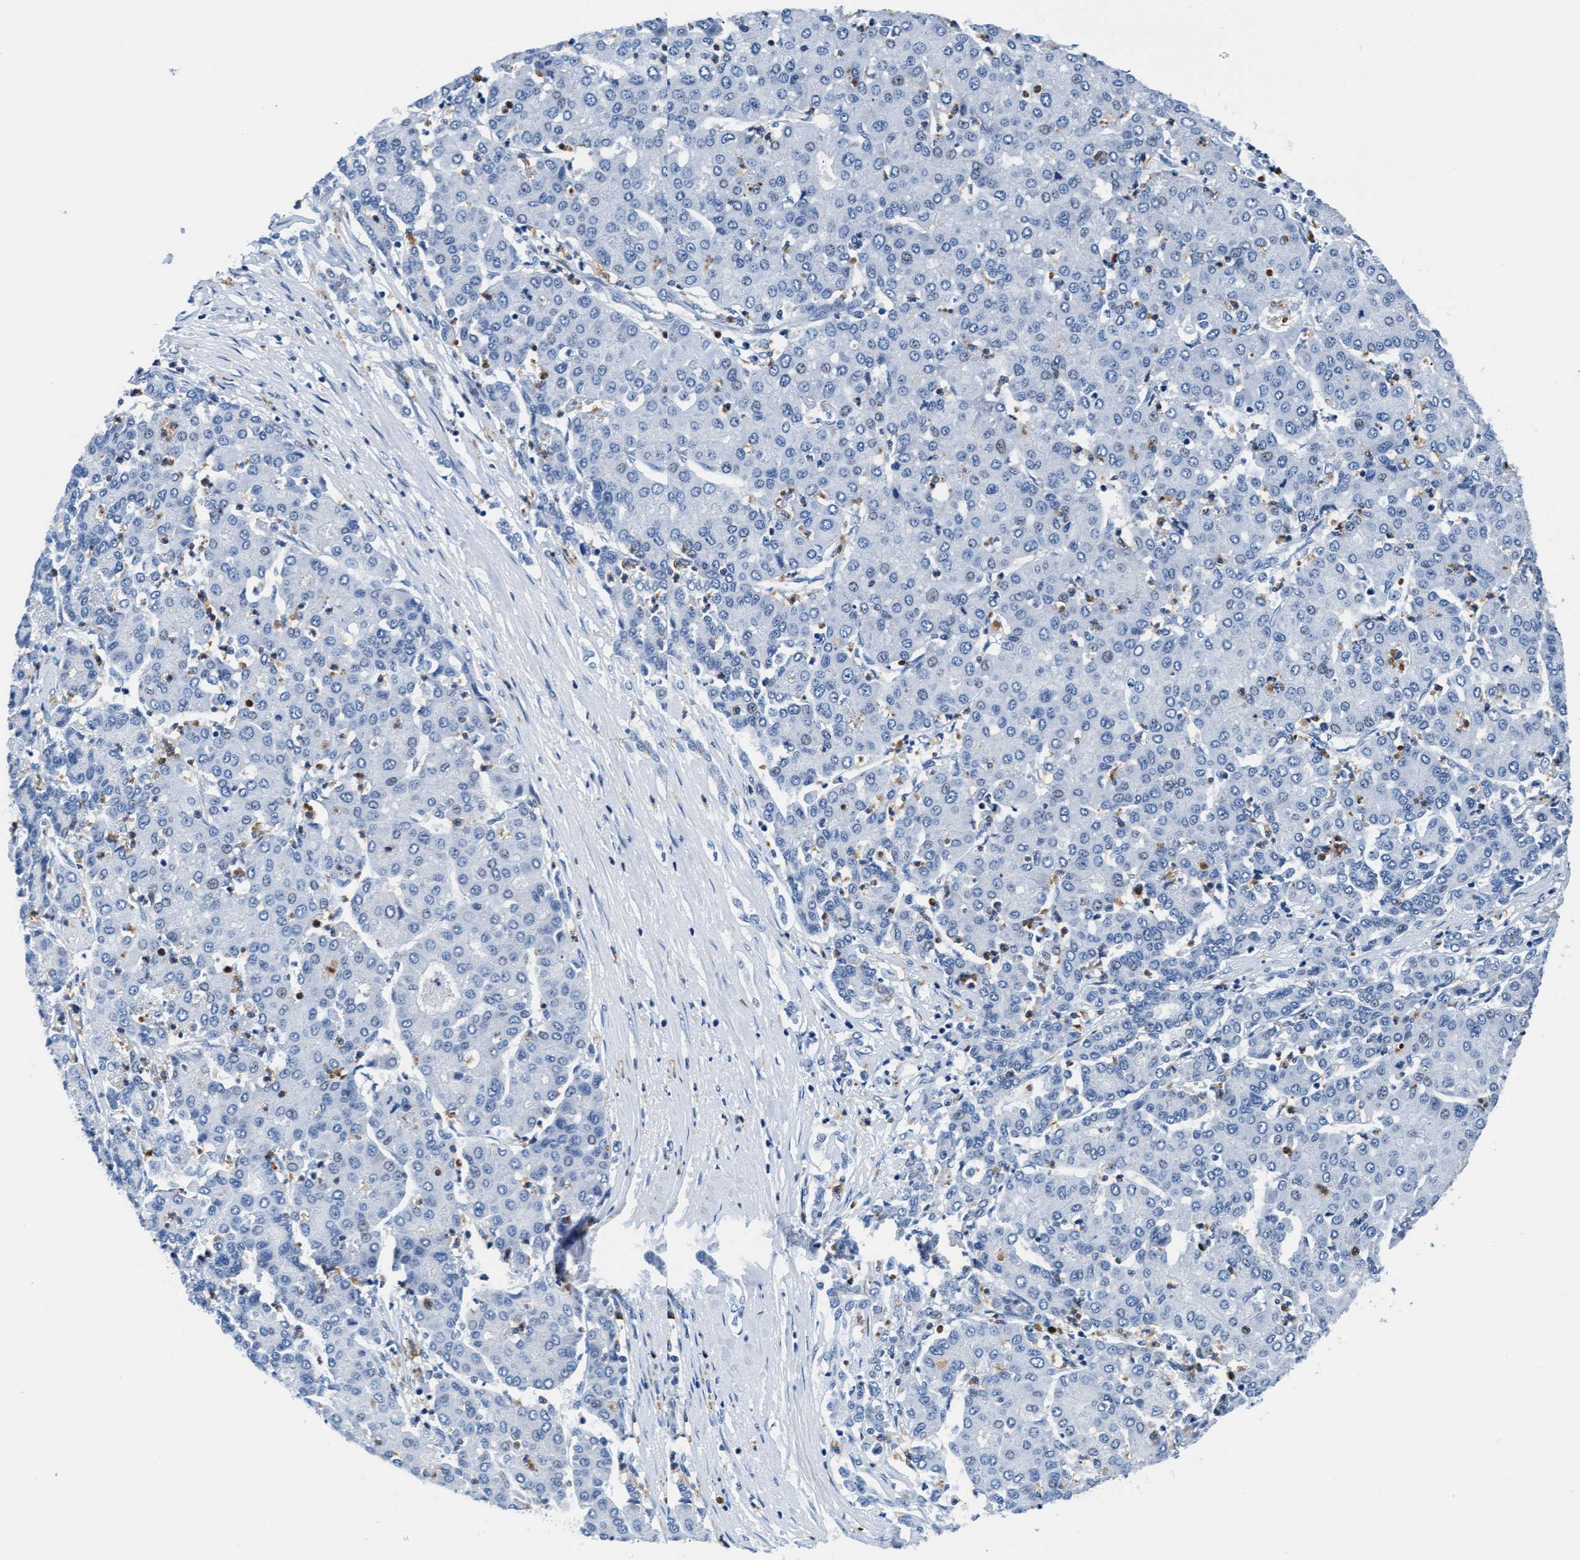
{"staining": {"intensity": "negative", "quantity": "none", "location": "none"}, "tissue": "liver cancer", "cell_type": "Tumor cells", "image_type": "cancer", "snomed": [{"axis": "morphology", "description": "Carcinoma, Hepatocellular, NOS"}, {"axis": "topography", "description": "Liver"}], "caption": "Liver cancer was stained to show a protein in brown. There is no significant positivity in tumor cells.", "gene": "MMP8", "patient": {"sex": "male", "age": 65}}